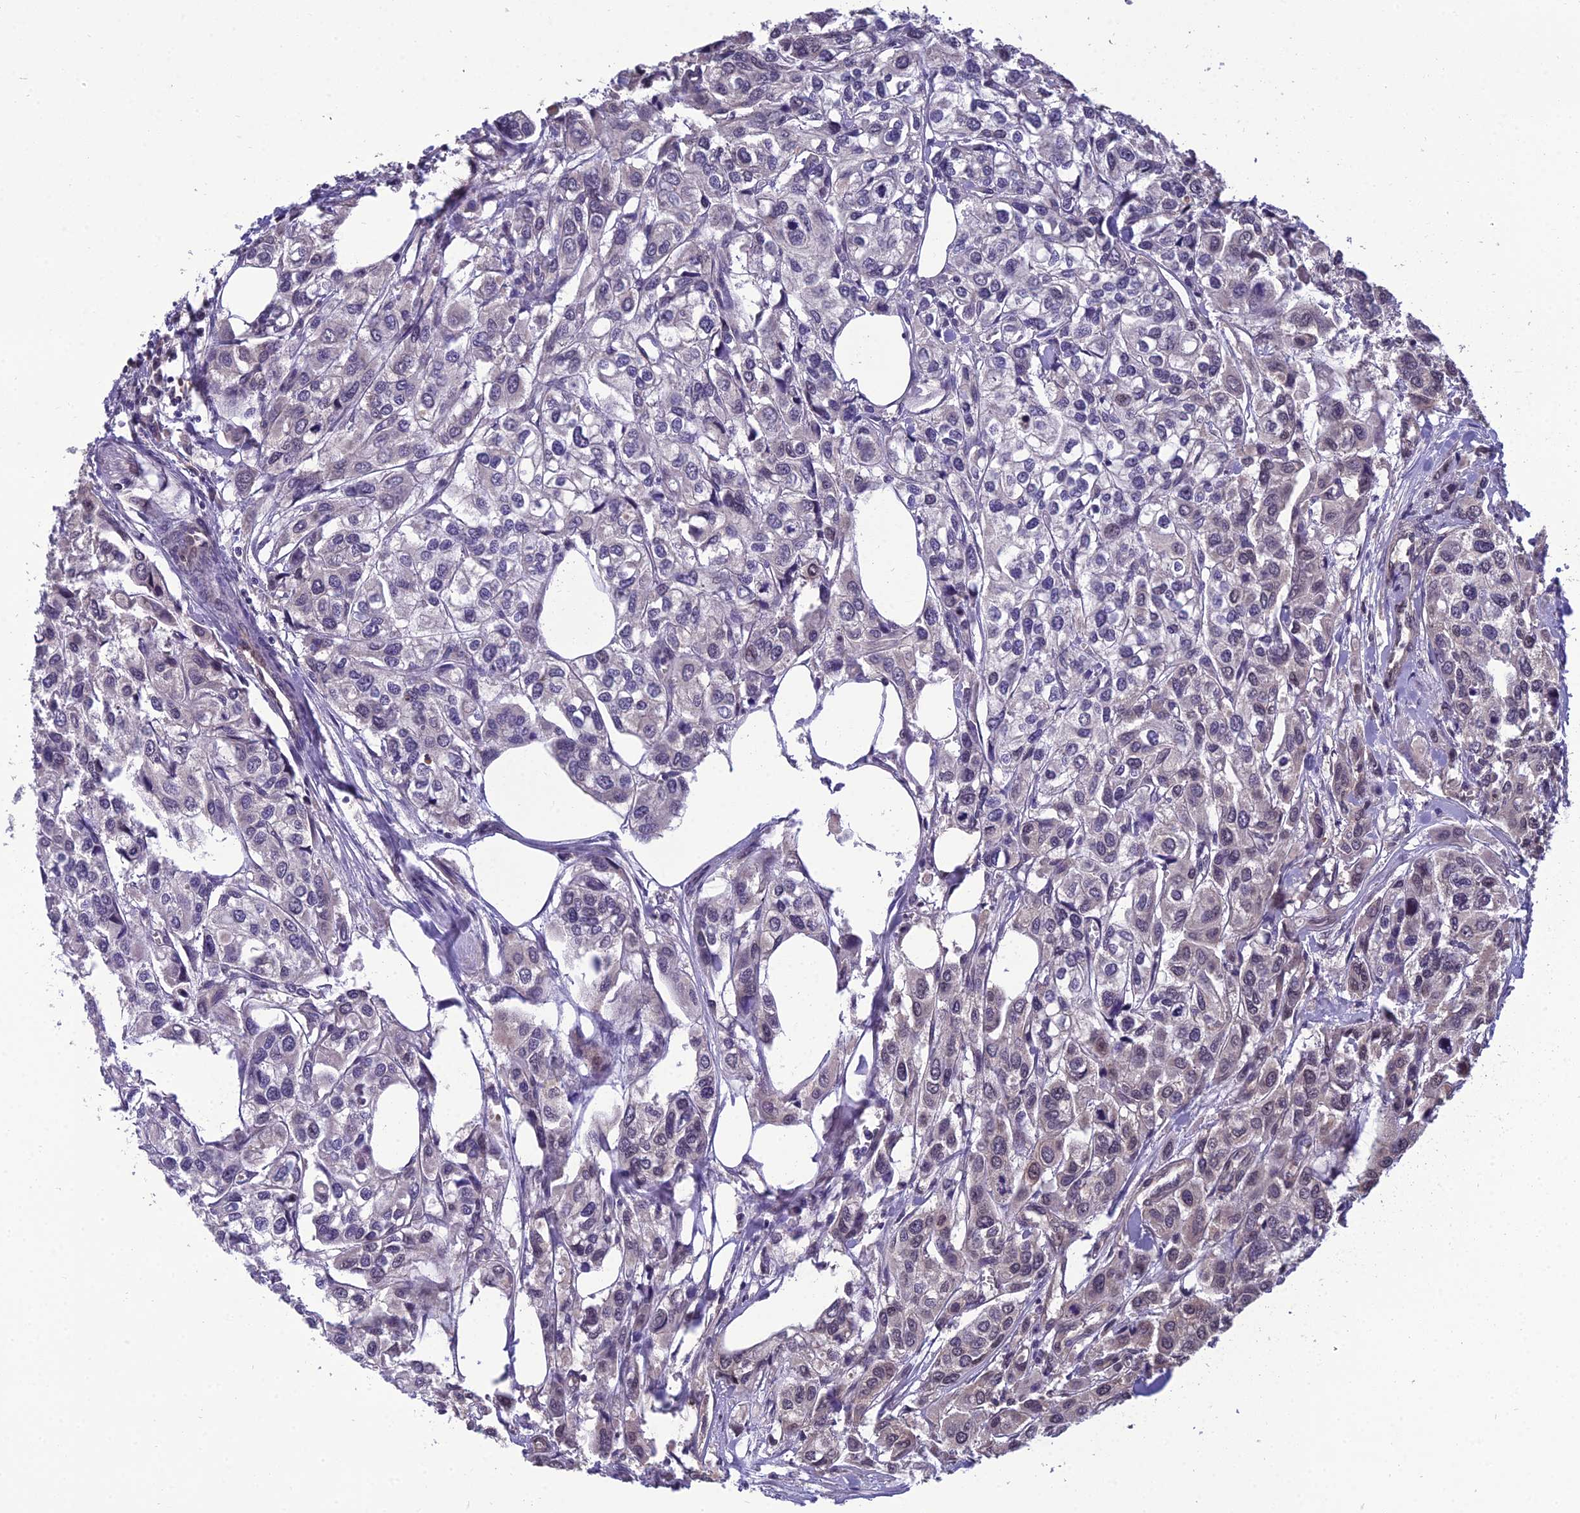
{"staining": {"intensity": "negative", "quantity": "none", "location": "none"}, "tissue": "urothelial cancer", "cell_type": "Tumor cells", "image_type": "cancer", "snomed": [{"axis": "morphology", "description": "Urothelial carcinoma, High grade"}, {"axis": "topography", "description": "Urinary bladder"}], "caption": "DAB (3,3'-diaminobenzidine) immunohistochemical staining of urothelial cancer demonstrates no significant positivity in tumor cells.", "gene": "GRWD1", "patient": {"sex": "male", "age": 67}}